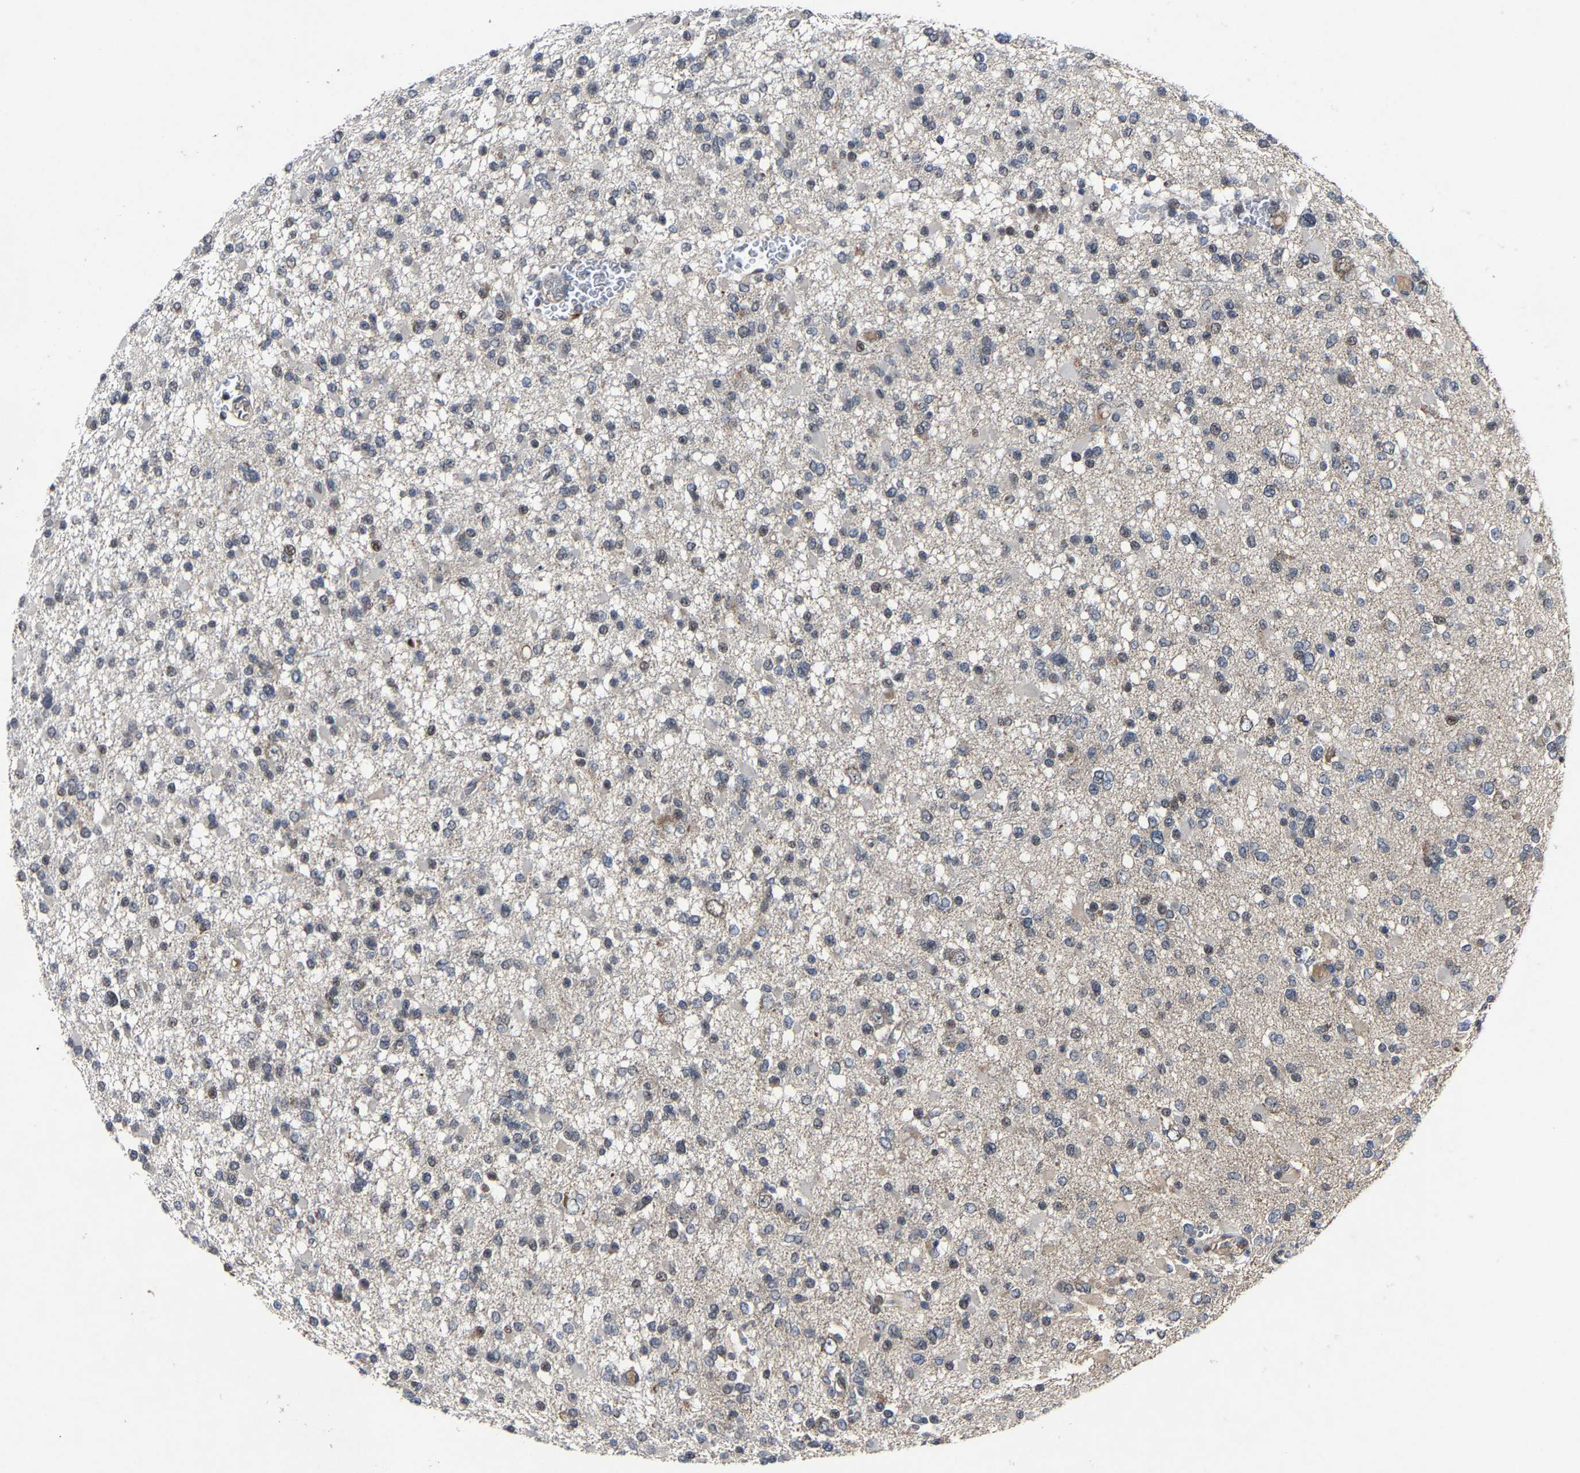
{"staining": {"intensity": "weak", "quantity": "<25%", "location": "nuclear"}, "tissue": "glioma", "cell_type": "Tumor cells", "image_type": "cancer", "snomed": [{"axis": "morphology", "description": "Glioma, malignant, Low grade"}, {"axis": "topography", "description": "Brain"}], "caption": "Immunohistochemical staining of human low-grade glioma (malignant) demonstrates no significant positivity in tumor cells.", "gene": "LSM8", "patient": {"sex": "female", "age": 22}}